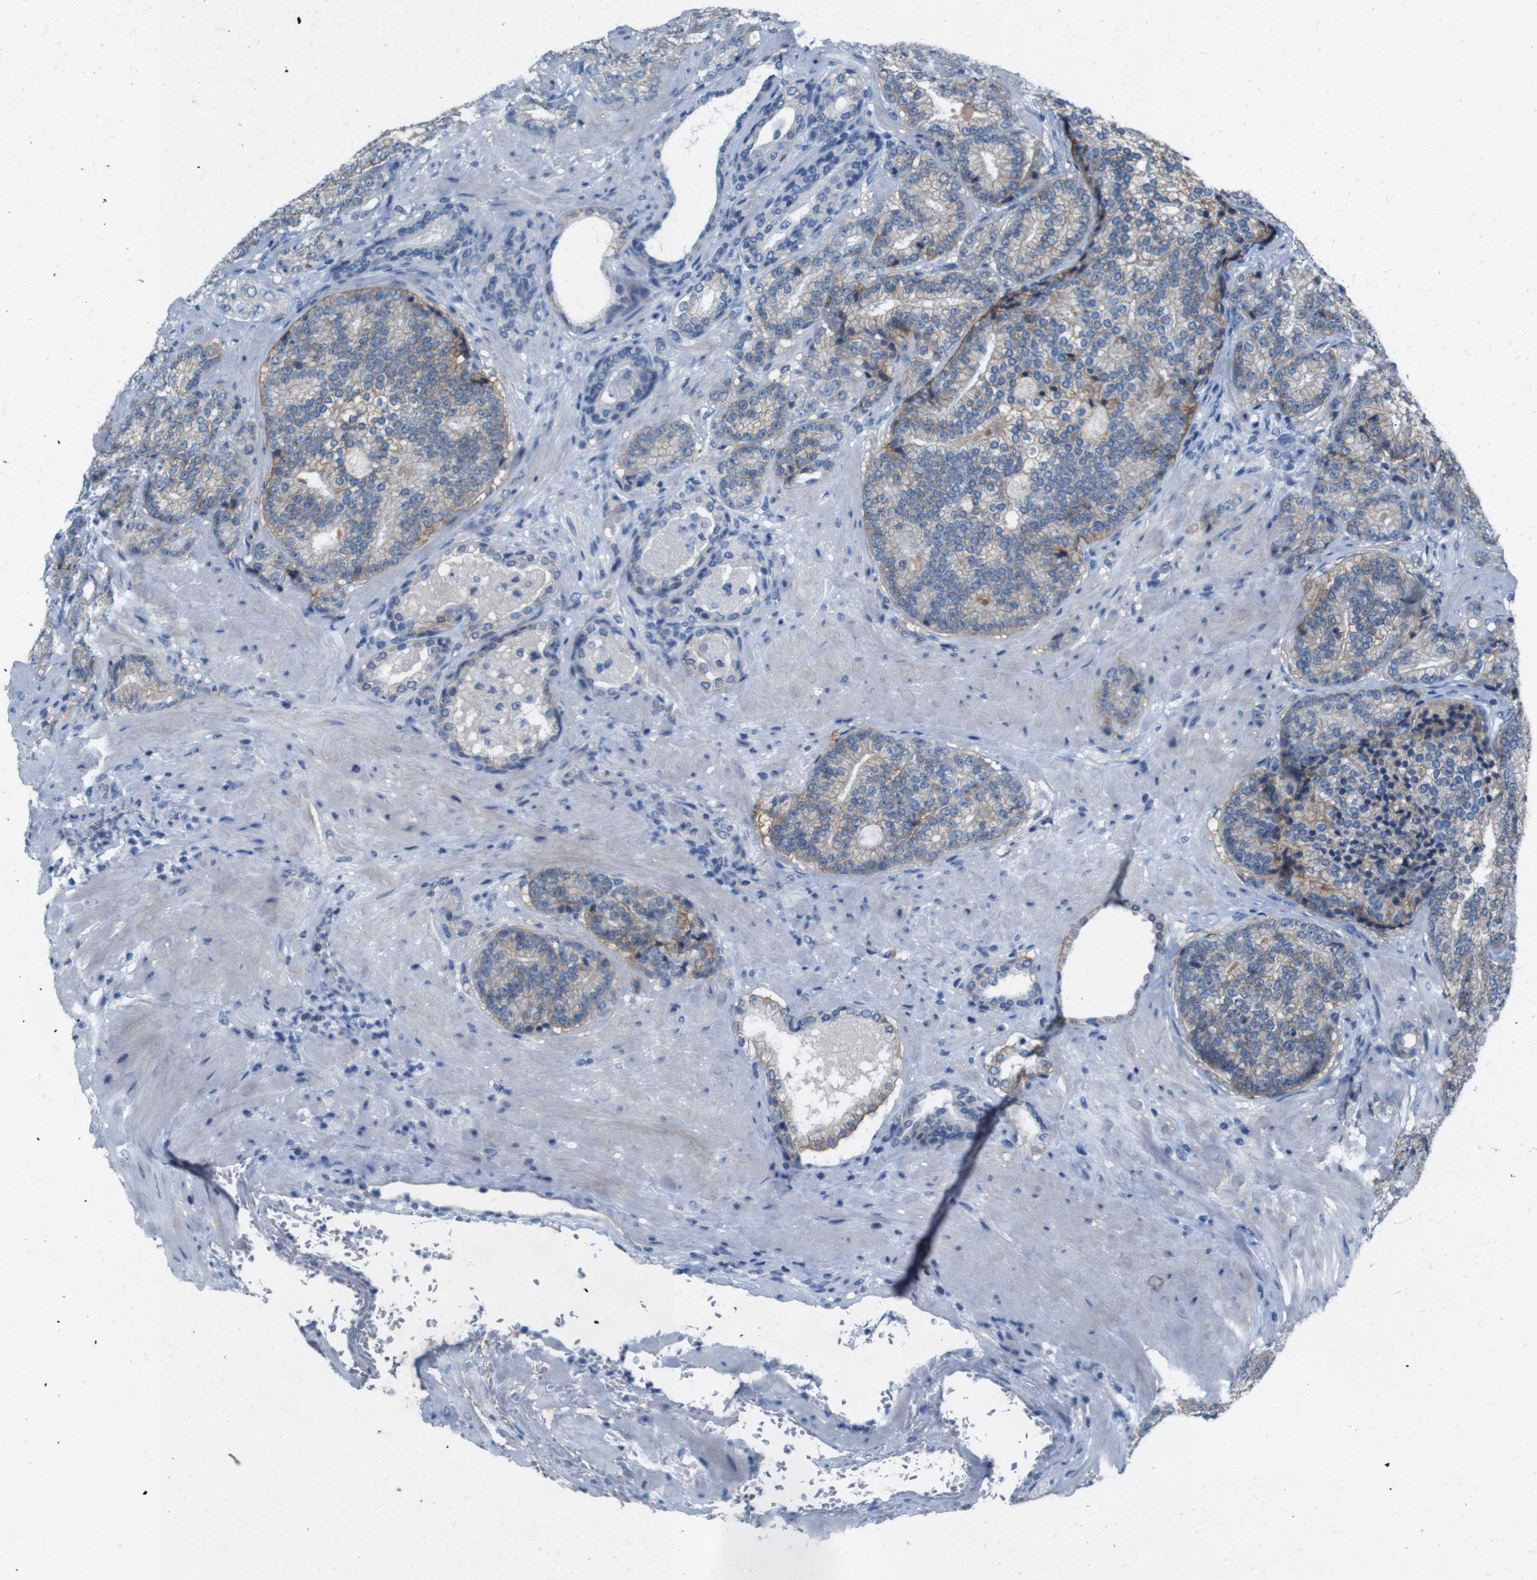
{"staining": {"intensity": "weak", "quantity": ">75%", "location": "cytoplasmic/membranous"}, "tissue": "prostate cancer", "cell_type": "Tumor cells", "image_type": "cancer", "snomed": [{"axis": "morphology", "description": "Adenocarcinoma, High grade"}, {"axis": "topography", "description": "Prostate"}], "caption": "This is a micrograph of immunohistochemistry (IHC) staining of prostate cancer, which shows weak staining in the cytoplasmic/membranous of tumor cells.", "gene": "PVR", "patient": {"sex": "male", "age": 61}}